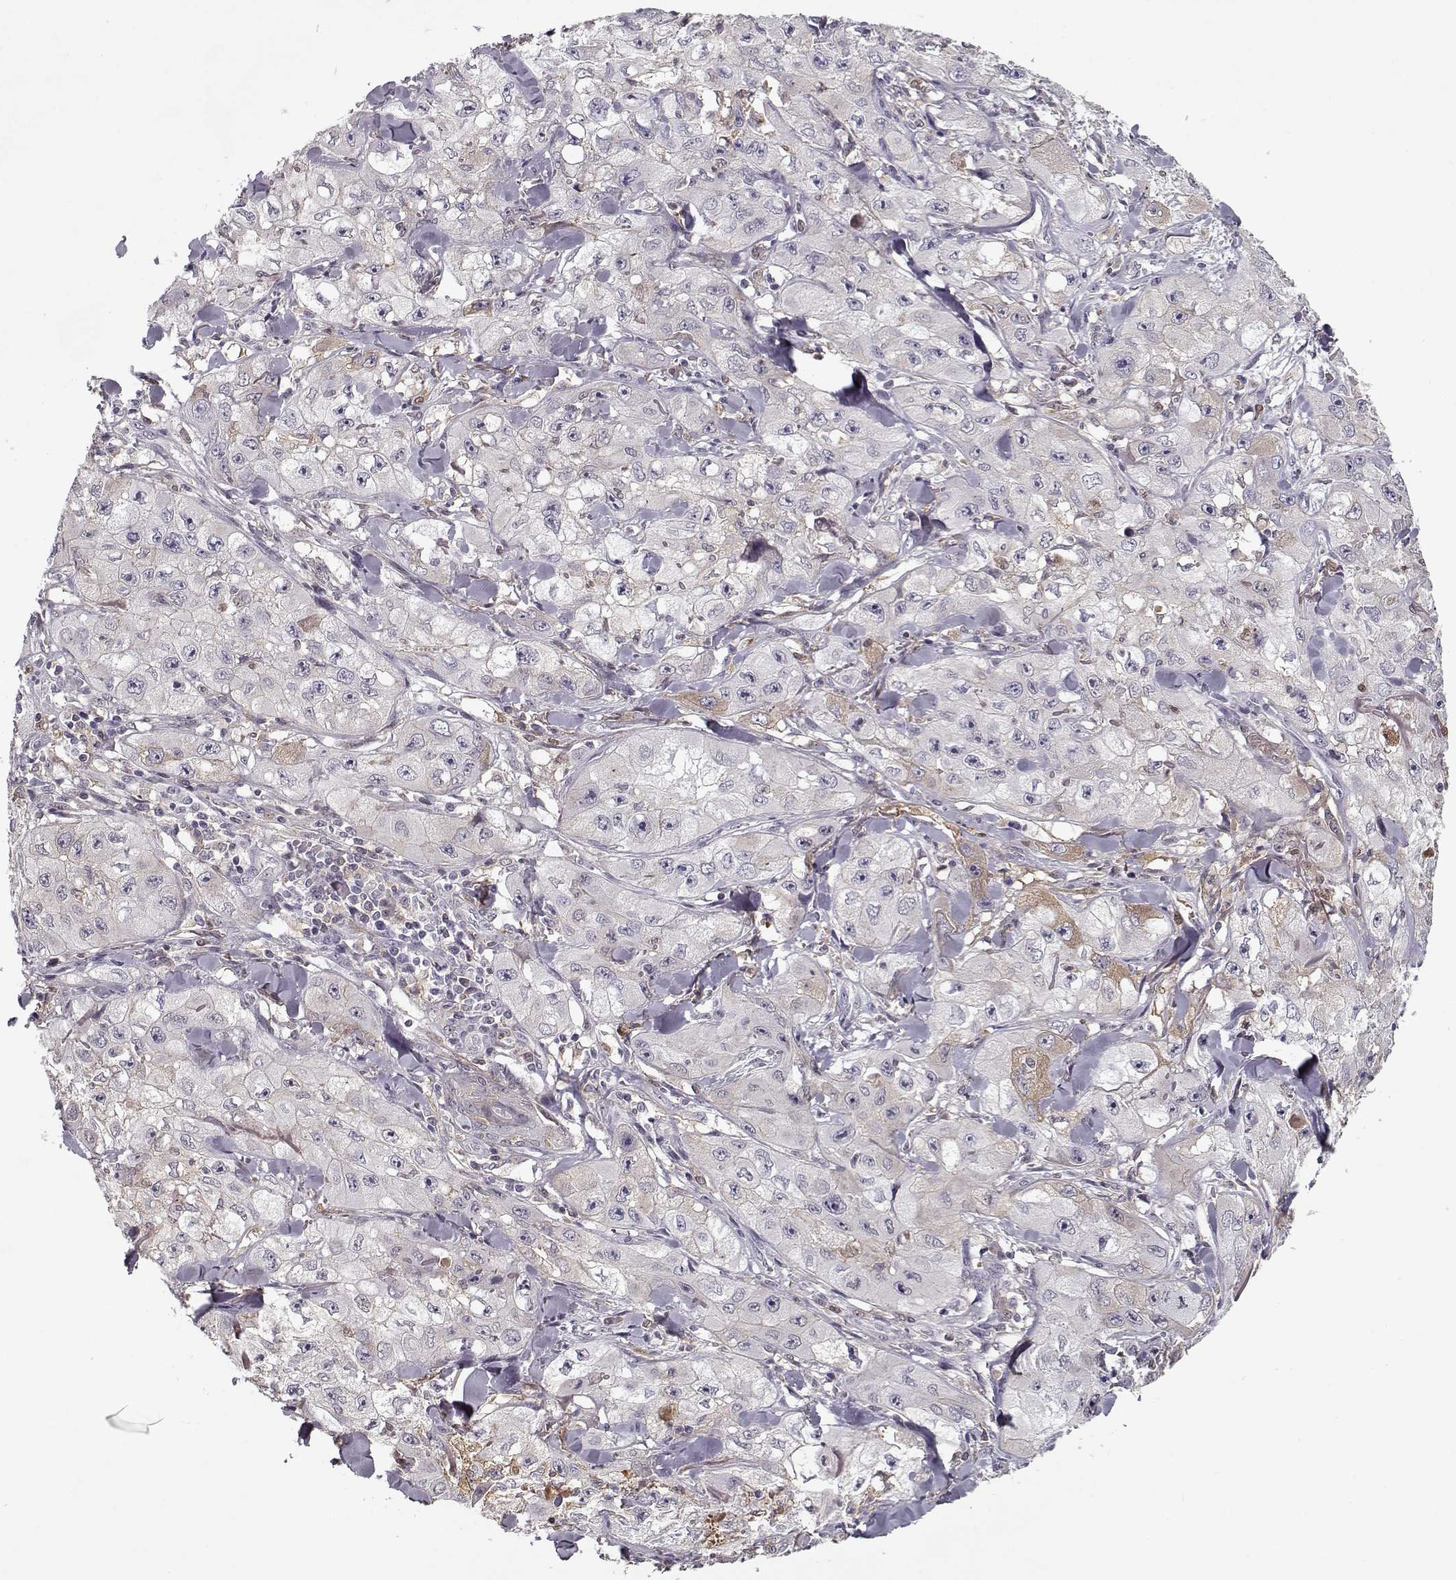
{"staining": {"intensity": "negative", "quantity": "none", "location": "none"}, "tissue": "skin cancer", "cell_type": "Tumor cells", "image_type": "cancer", "snomed": [{"axis": "morphology", "description": "Squamous cell carcinoma, NOS"}, {"axis": "topography", "description": "Skin"}, {"axis": "topography", "description": "Subcutis"}], "caption": "Squamous cell carcinoma (skin) stained for a protein using IHC shows no staining tumor cells.", "gene": "AFM", "patient": {"sex": "male", "age": 73}}